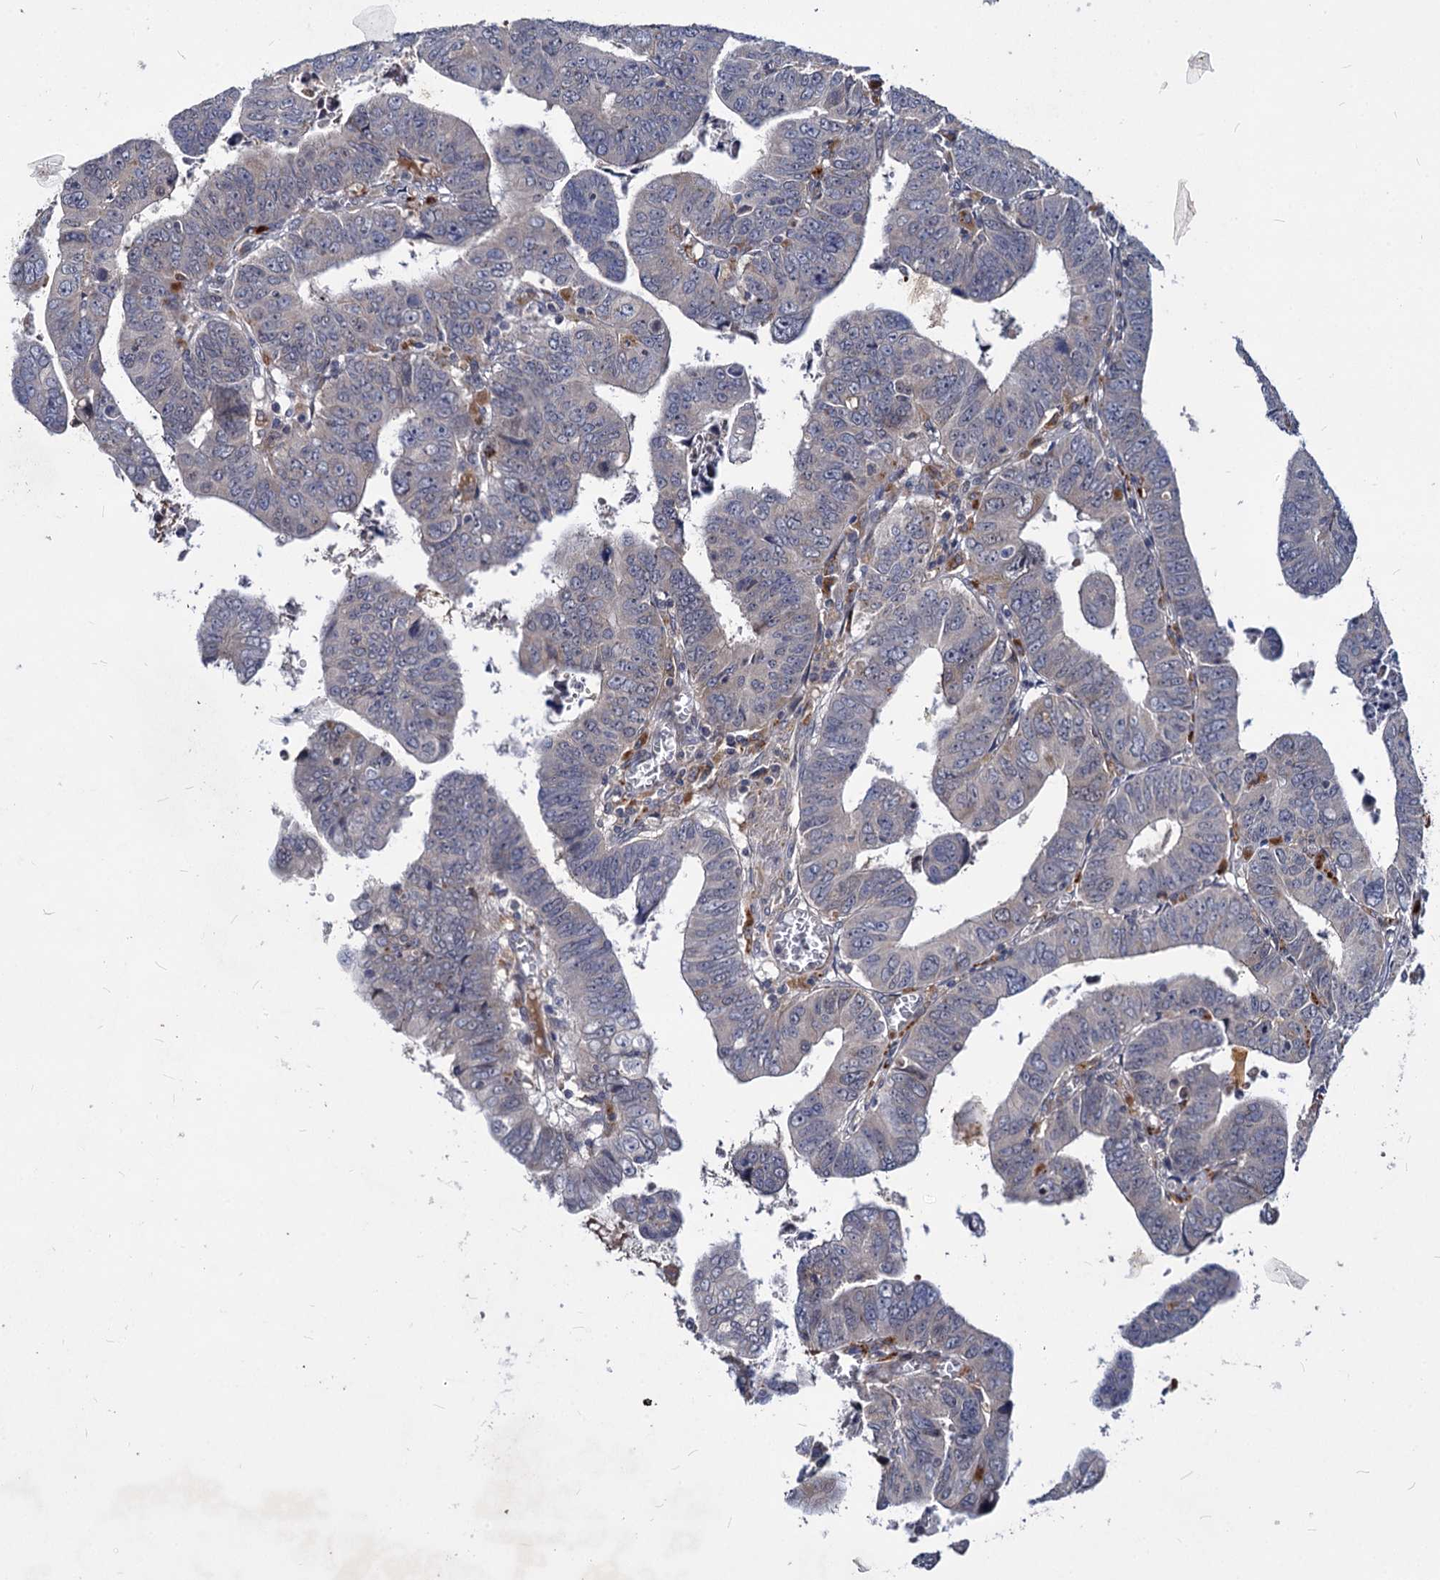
{"staining": {"intensity": "negative", "quantity": "none", "location": "none"}, "tissue": "colorectal cancer", "cell_type": "Tumor cells", "image_type": "cancer", "snomed": [{"axis": "morphology", "description": "Normal tissue, NOS"}, {"axis": "morphology", "description": "Adenocarcinoma, NOS"}, {"axis": "topography", "description": "Rectum"}], "caption": "Immunohistochemistry (IHC) micrograph of colorectal cancer stained for a protein (brown), which exhibits no staining in tumor cells.", "gene": "C11orf86", "patient": {"sex": "female", "age": 65}}